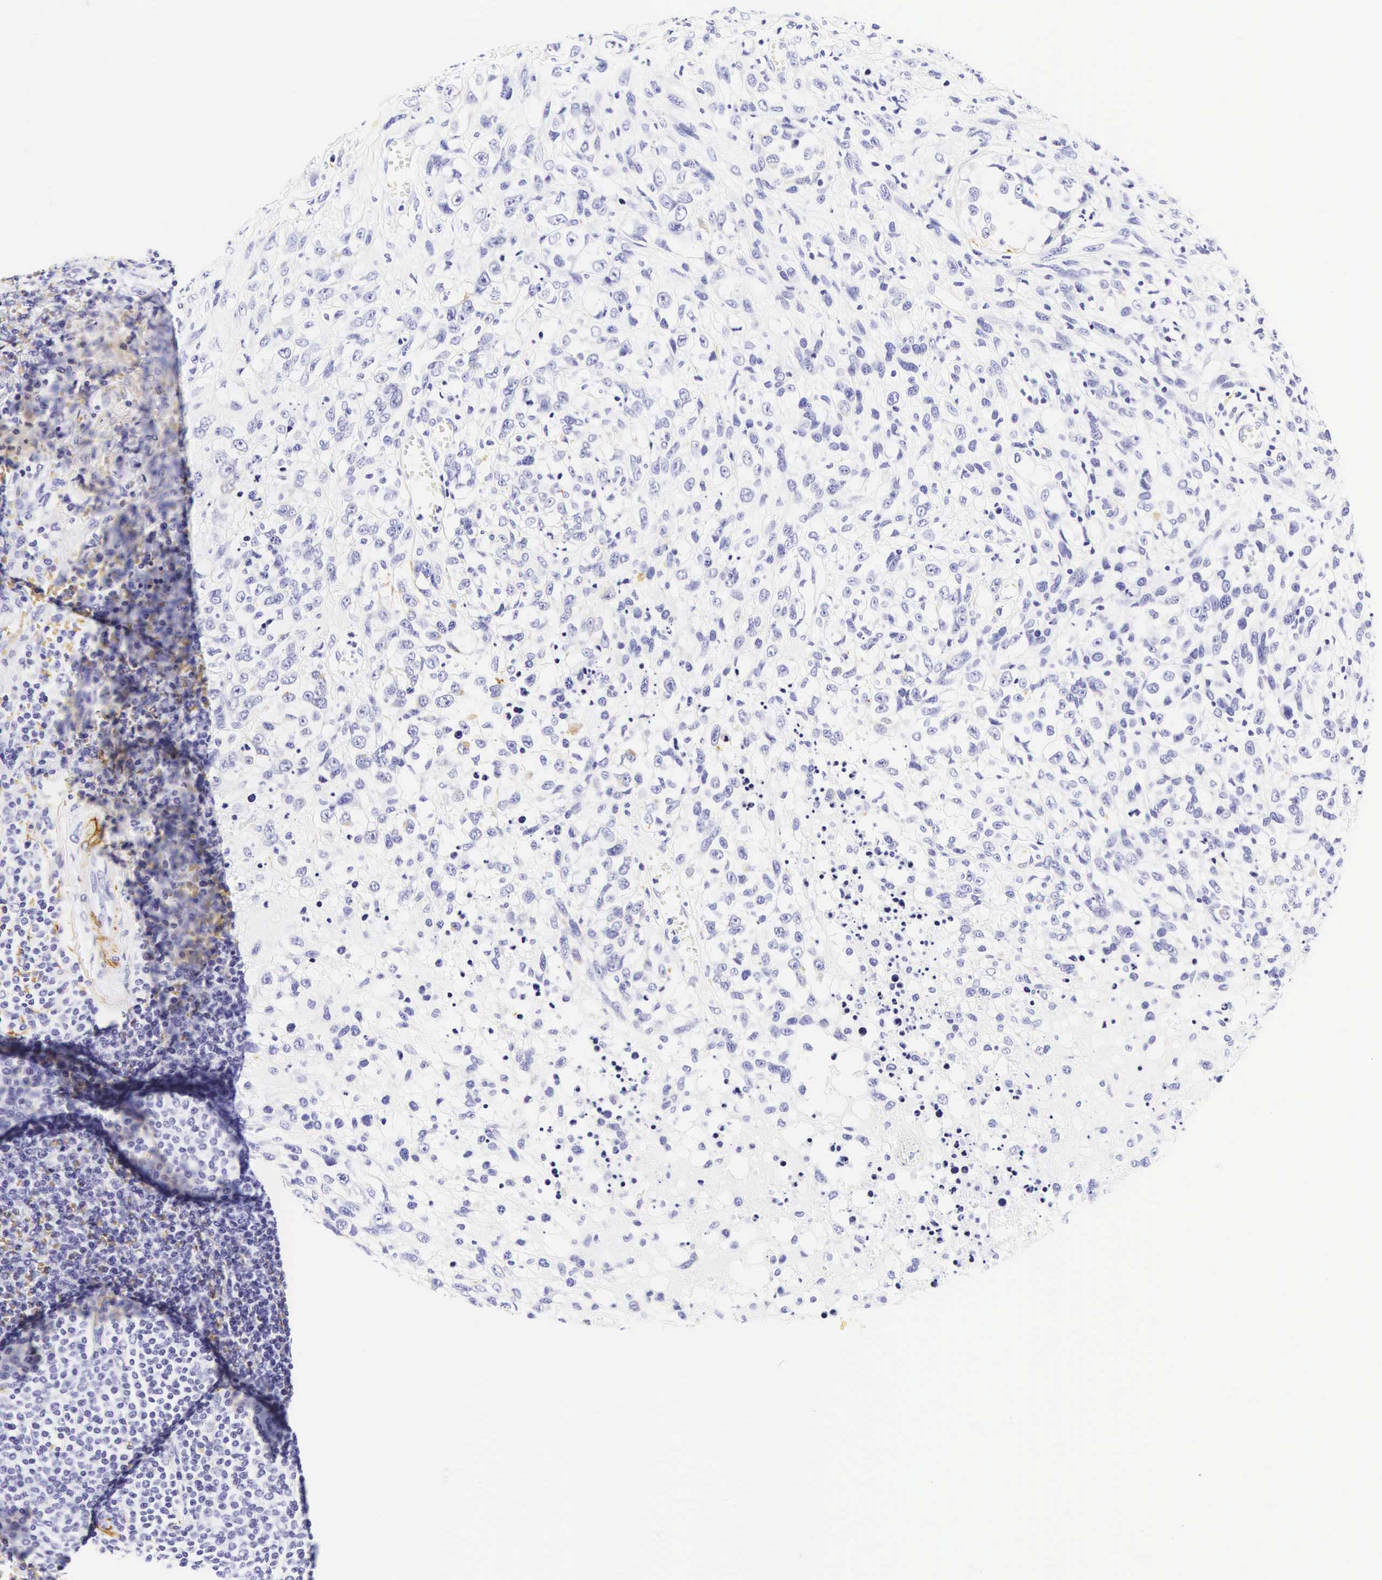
{"staining": {"intensity": "negative", "quantity": "none", "location": "none"}, "tissue": "melanoma", "cell_type": "Tumor cells", "image_type": "cancer", "snomed": [{"axis": "morphology", "description": "Malignant melanoma, NOS"}, {"axis": "topography", "description": "Skin"}], "caption": "Immunohistochemical staining of melanoma exhibits no significant expression in tumor cells. The staining is performed using DAB (3,3'-diaminobenzidine) brown chromogen with nuclei counter-stained in using hematoxylin.", "gene": "KRT18", "patient": {"sex": "male", "age": 51}}